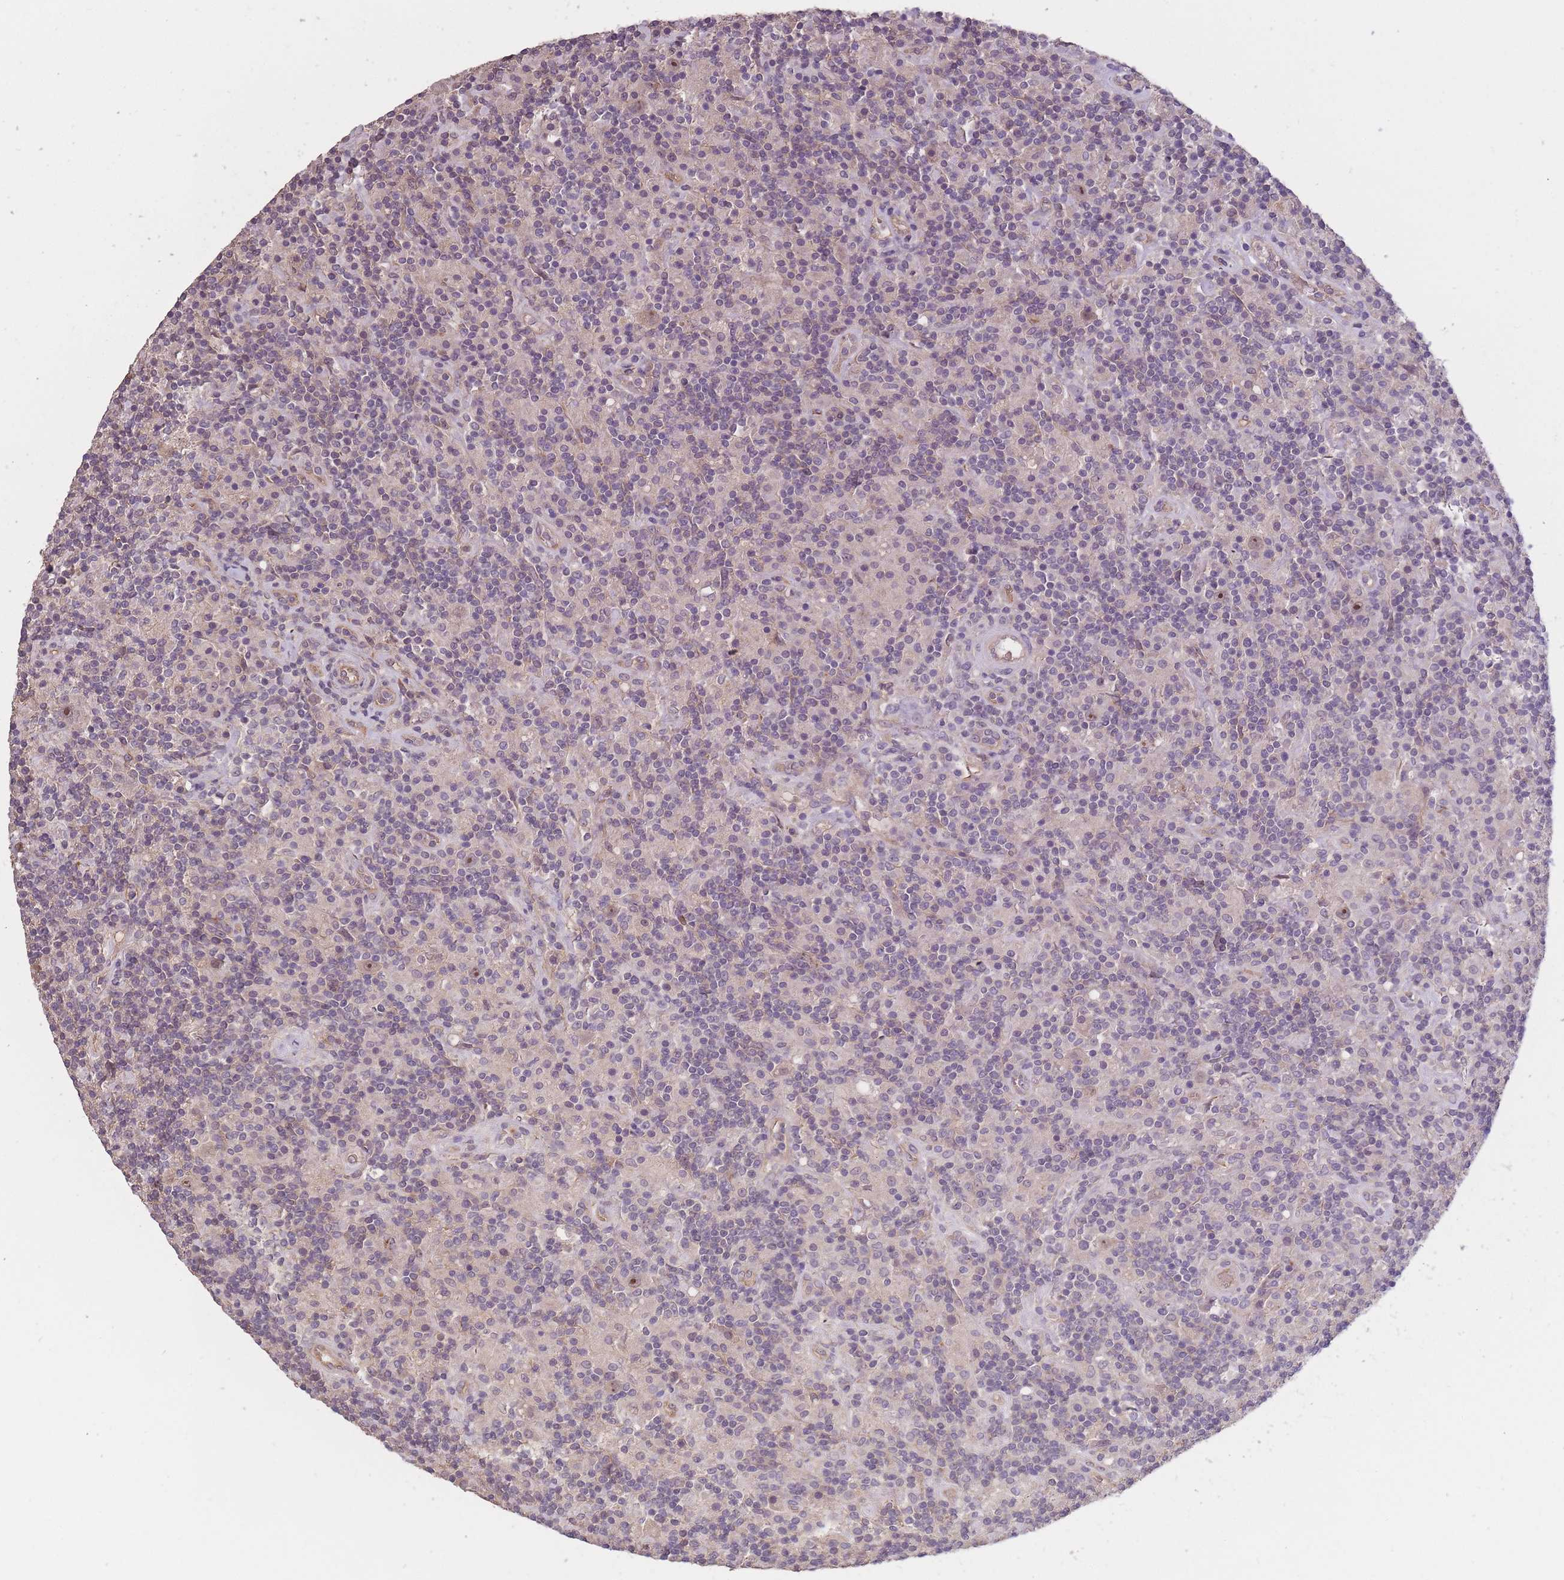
{"staining": {"intensity": "negative", "quantity": "none", "location": "none"}, "tissue": "lymphoma", "cell_type": "Tumor cells", "image_type": "cancer", "snomed": [{"axis": "morphology", "description": "Hodgkin's disease, NOS"}, {"axis": "topography", "description": "Lymph node"}], "caption": "This is an immunohistochemistry (IHC) photomicrograph of Hodgkin's disease. There is no staining in tumor cells.", "gene": "KIAA1755", "patient": {"sex": "male", "age": 70}}